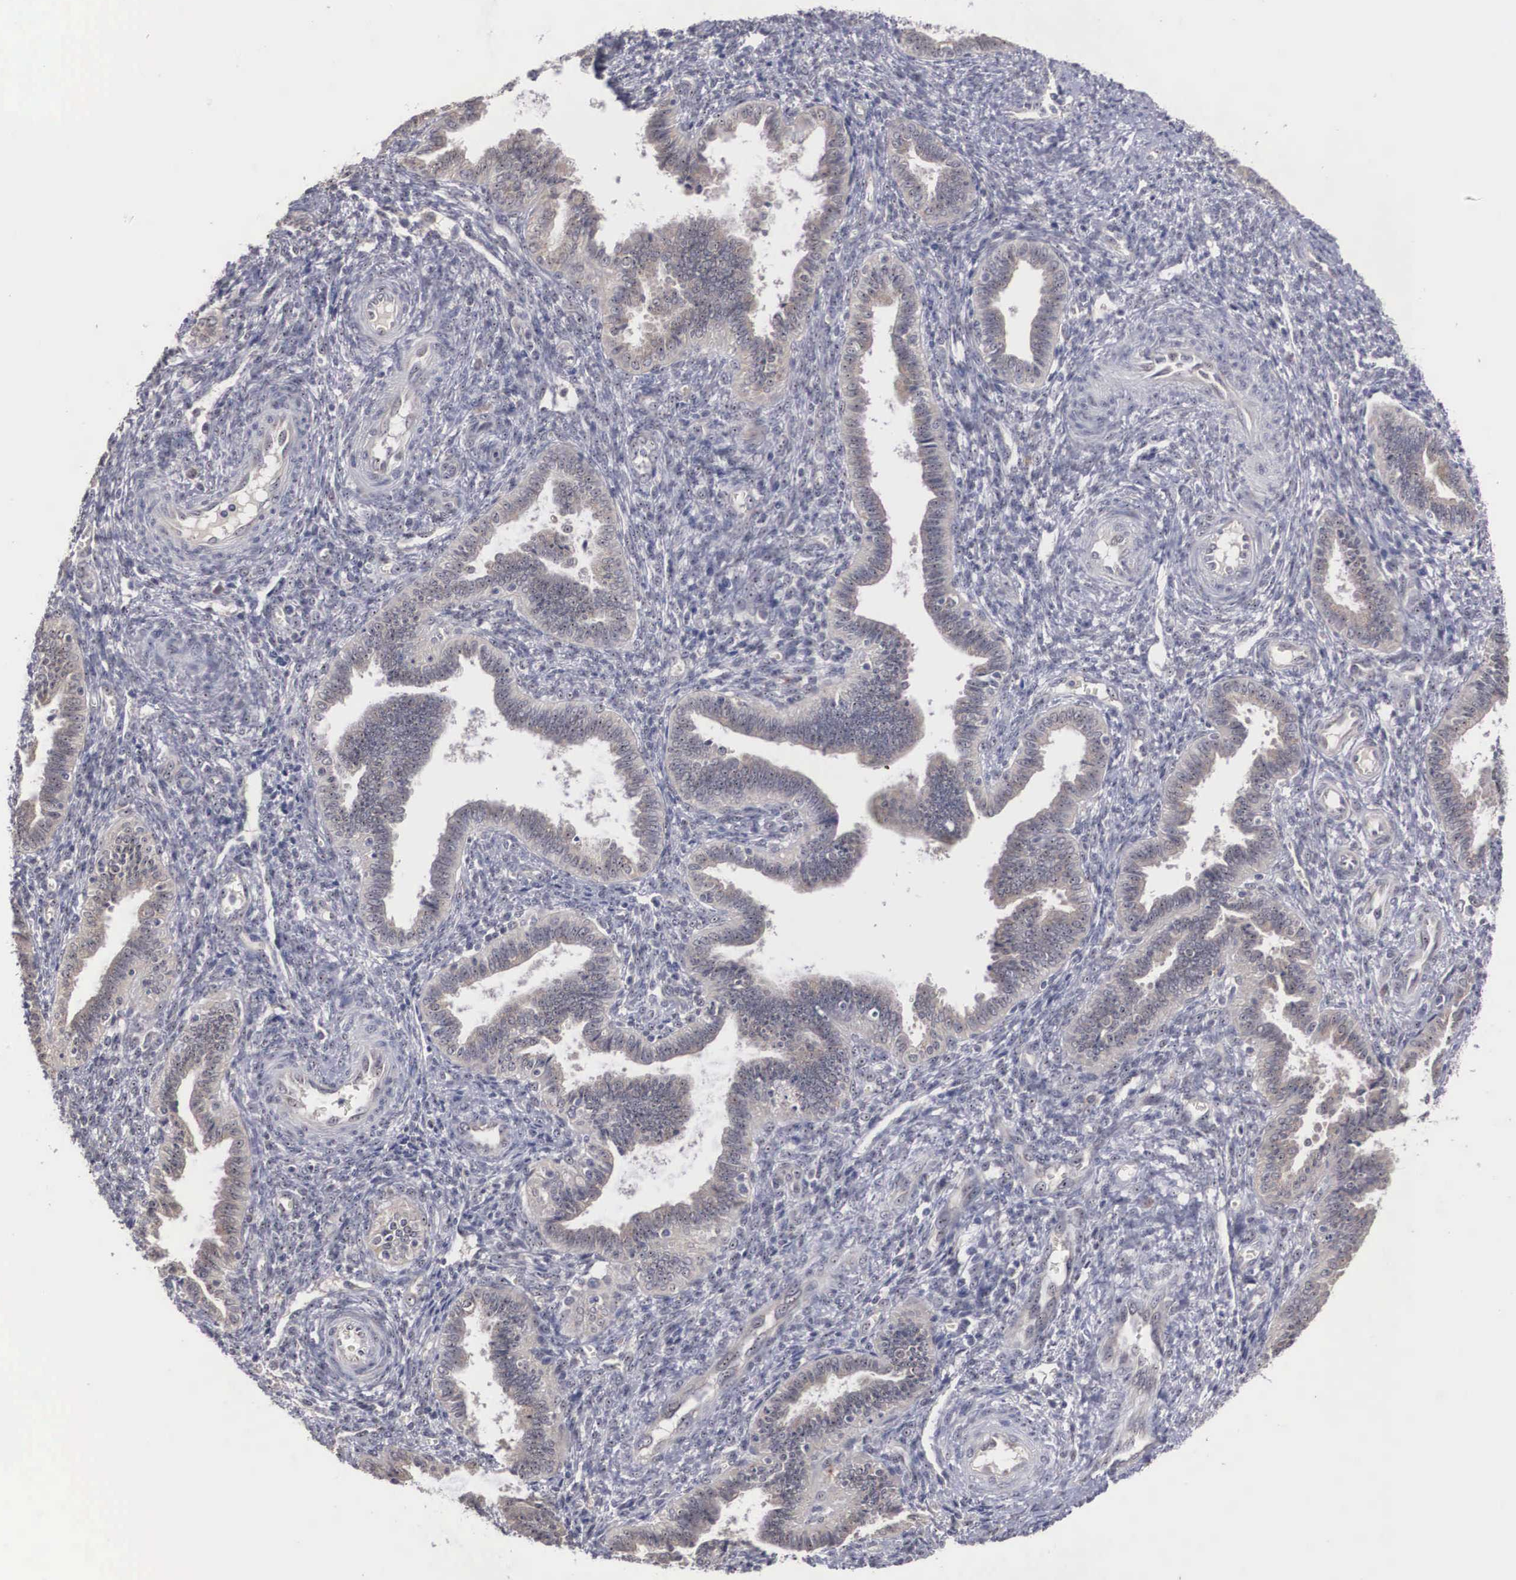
{"staining": {"intensity": "weak", "quantity": "<25%", "location": "cytoplasmic/membranous"}, "tissue": "endometrium", "cell_type": "Cells in endometrial stroma", "image_type": "normal", "snomed": [{"axis": "morphology", "description": "Normal tissue, NOS"}, {"axis": "topography", "description": "Endometrium"}], "caption": "Immunohistochemical staining of unremarkable human endometrium reveals no significant expression in cells in endometrial stroma. (DAB (3,3'-diaminobenzidine) immunohistochemistry (IHC) with hematoxylin counter stain).", "gene": "AMN", "patient": {"sex": "female", "age": 36}}